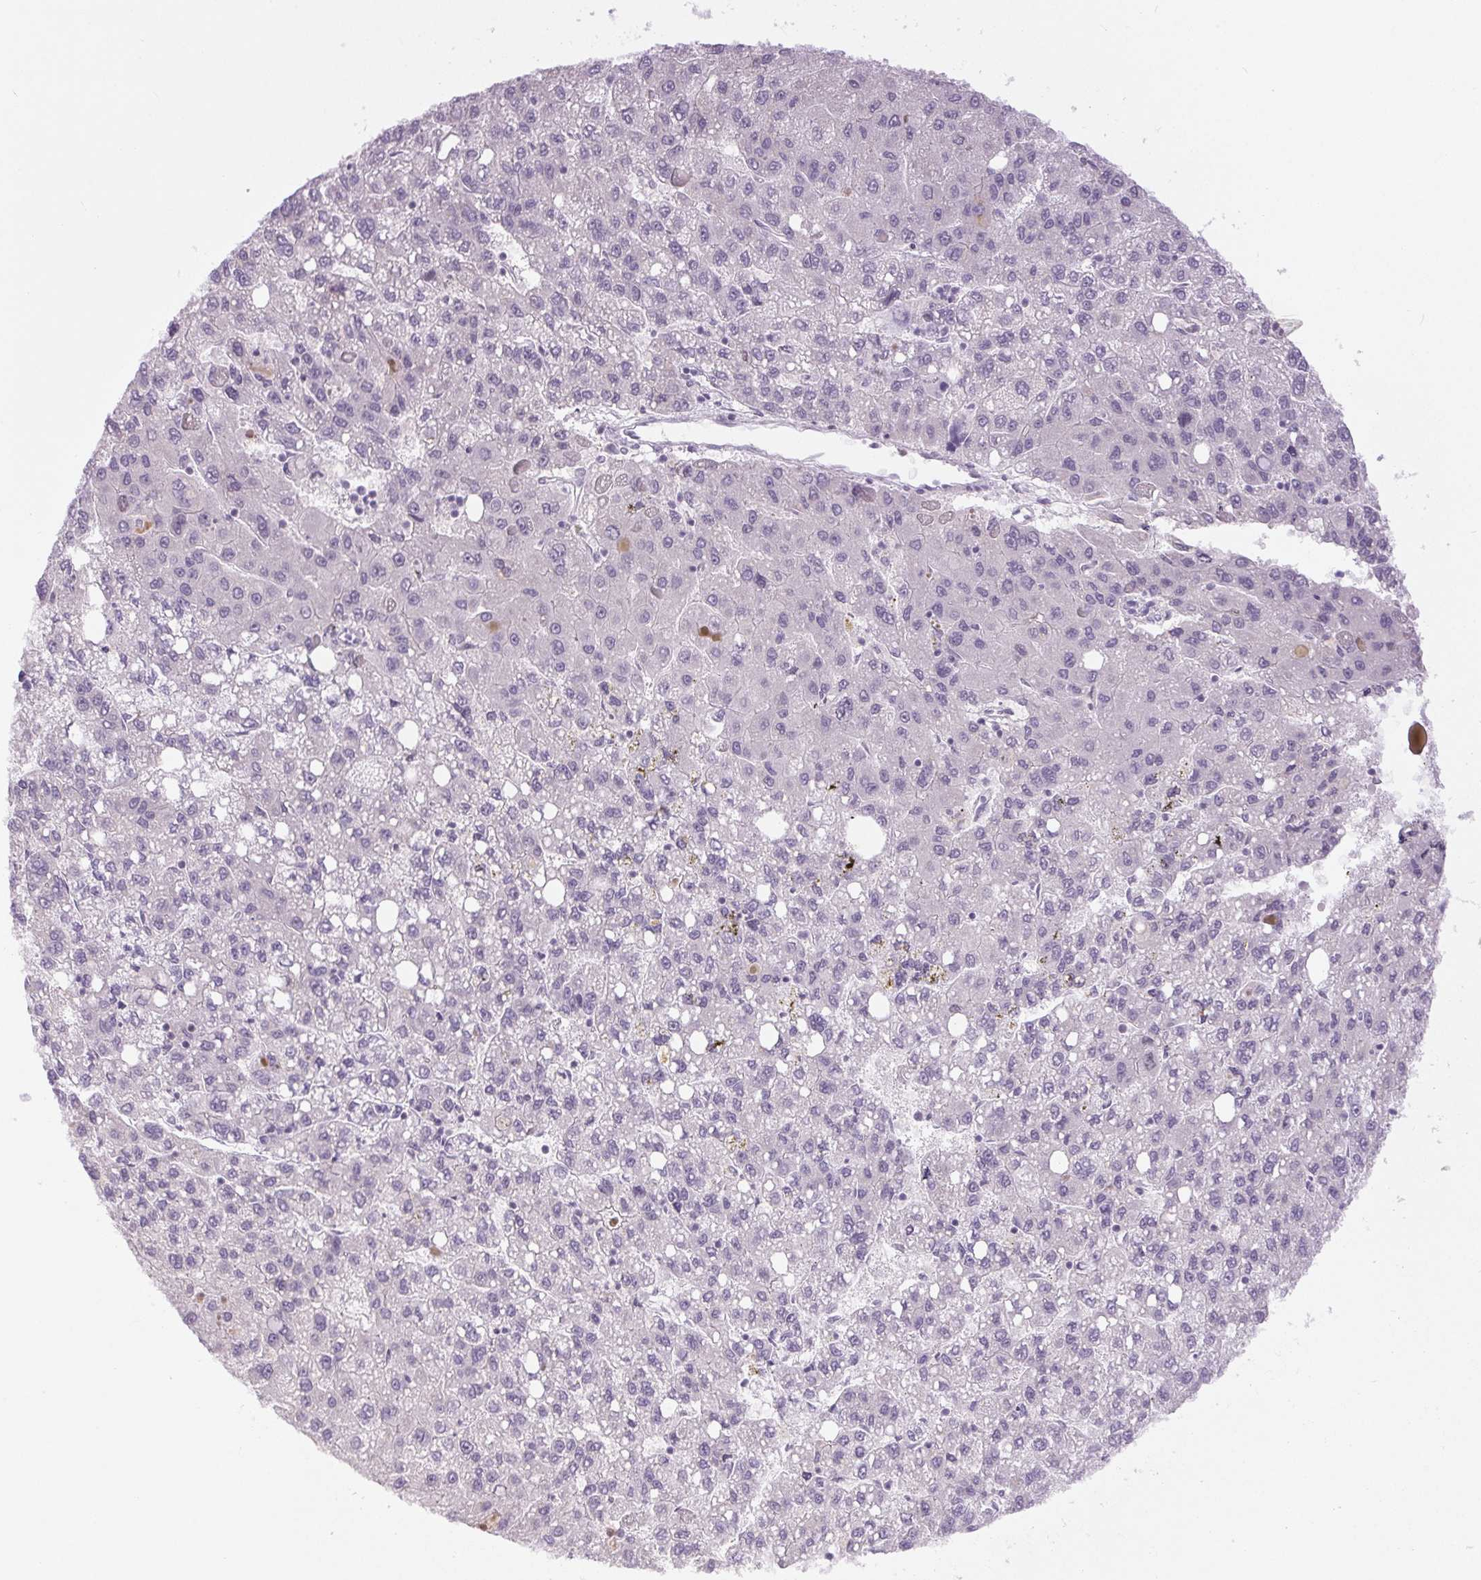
{"staining": {"intensity": "negative", "quantity": "none", "location": "none"}, "tissue": "liver cancer", "cell_type": "Tumor cells", "image_type": "cancer", "snomed": [{"axis": "morphology", "description": "Carcinoma, Hepatocellular, NOS"}, {"axis": "topography", "description": "Liver"}], "caption": "Tumor cells show no significant protein positivity in liver hepatocellular carcinoma.", "gene": "SMIM6", "patient": {"sex": "female", "age": 82}}